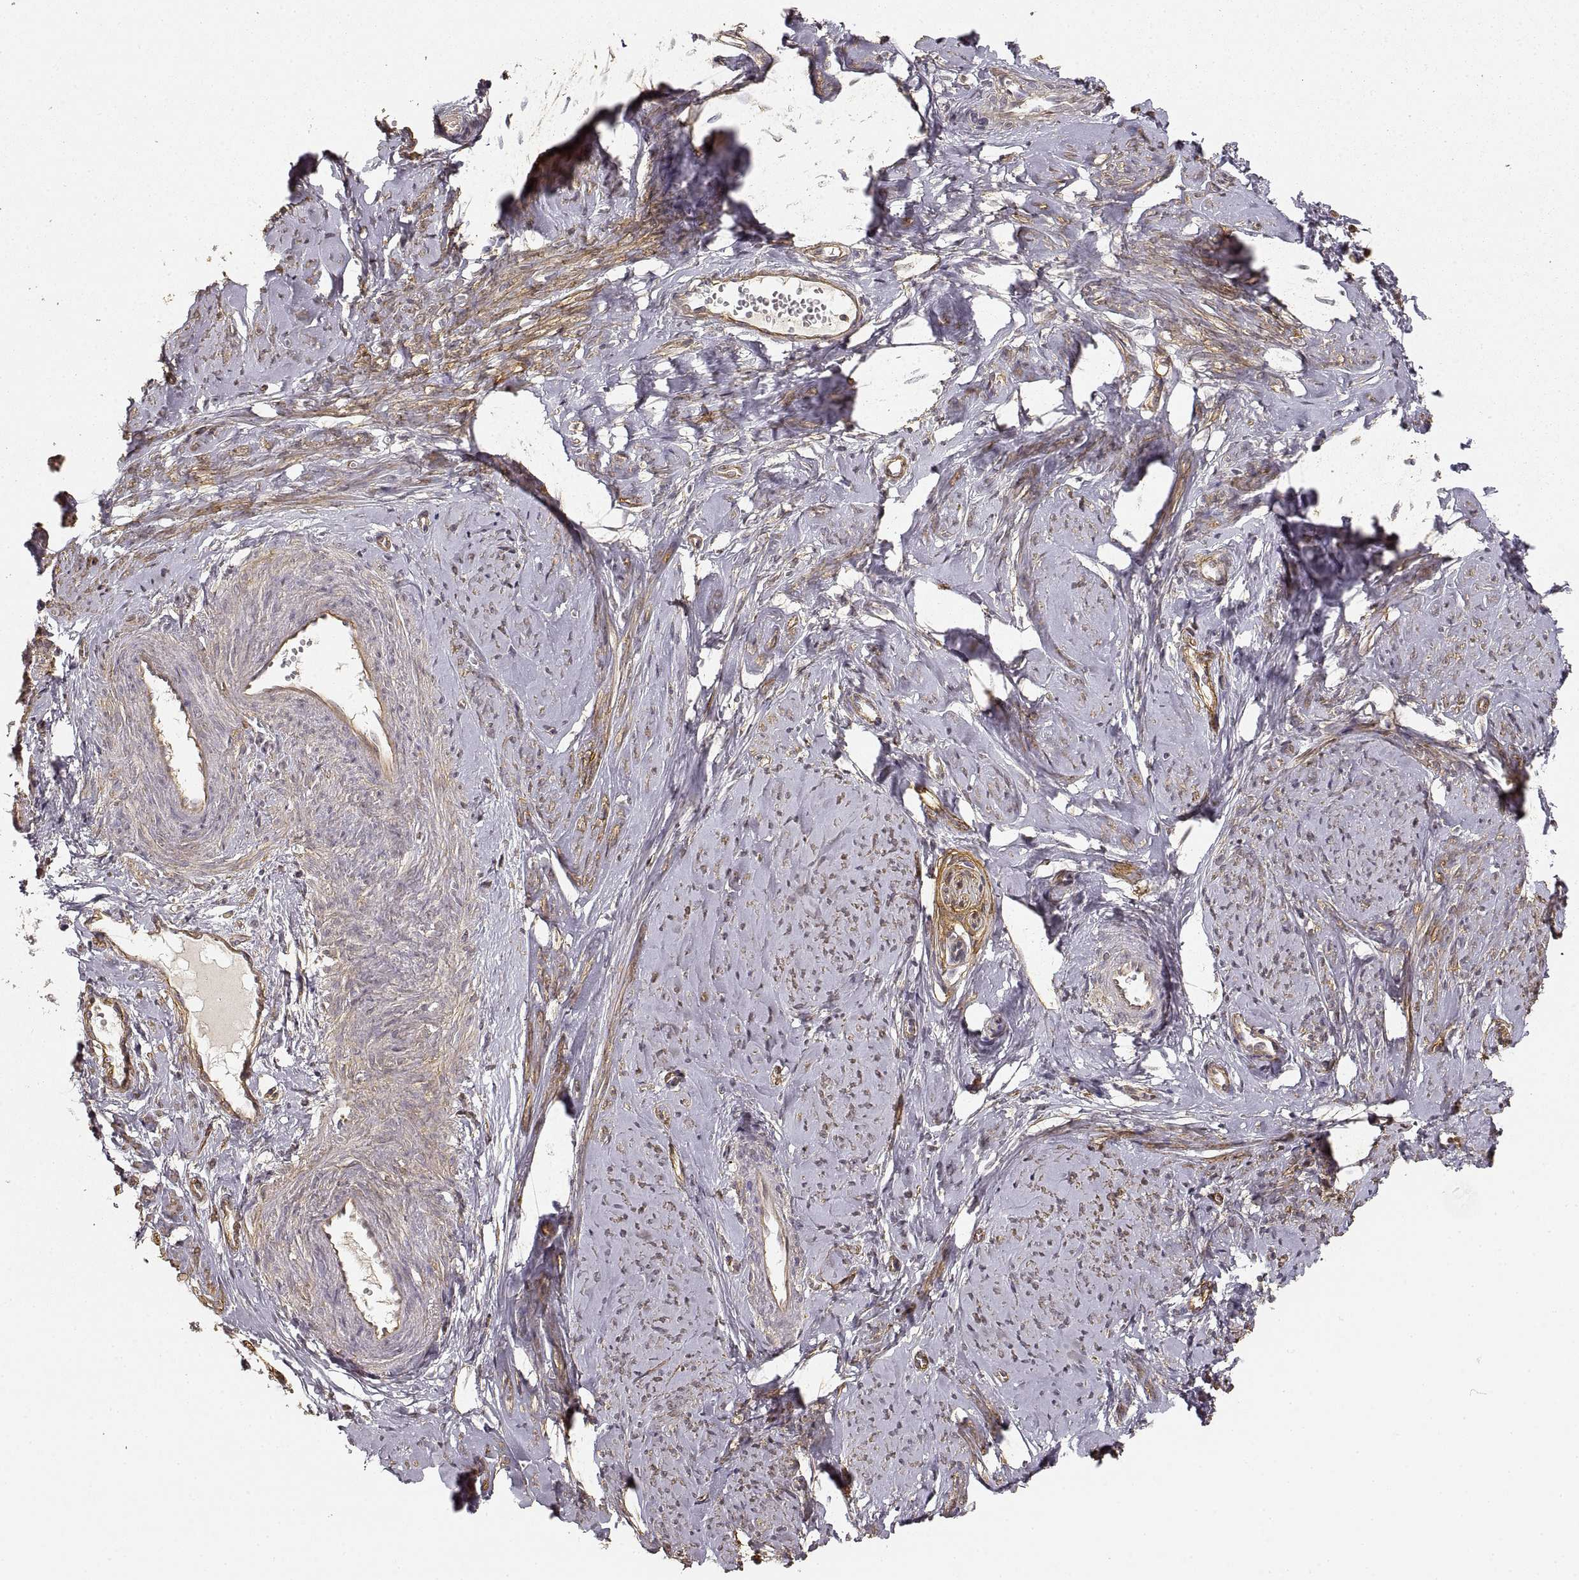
{"staining": {"intensity": "strong", "quantity": "25%-75%", "location": "cytoplasmic/membranous"}, "tissue": "smooth muscle", "cell_type": "Smooth muscle cells", "image_type": "normal", "snomed": [{"axis": "morphology", "description": "Normal tissue, NOS"}, {"axis": "topography", "description": "Smooth muscle"}], "caption": "Smooth muscle stained for a protein (brown) demonstrates strong cytoplasmic/membranous positive expression in approximately 25%-75% of smooth muscle cells.", "gene": "LAMA4", "patient": {"sex": "female", "age": 48}}